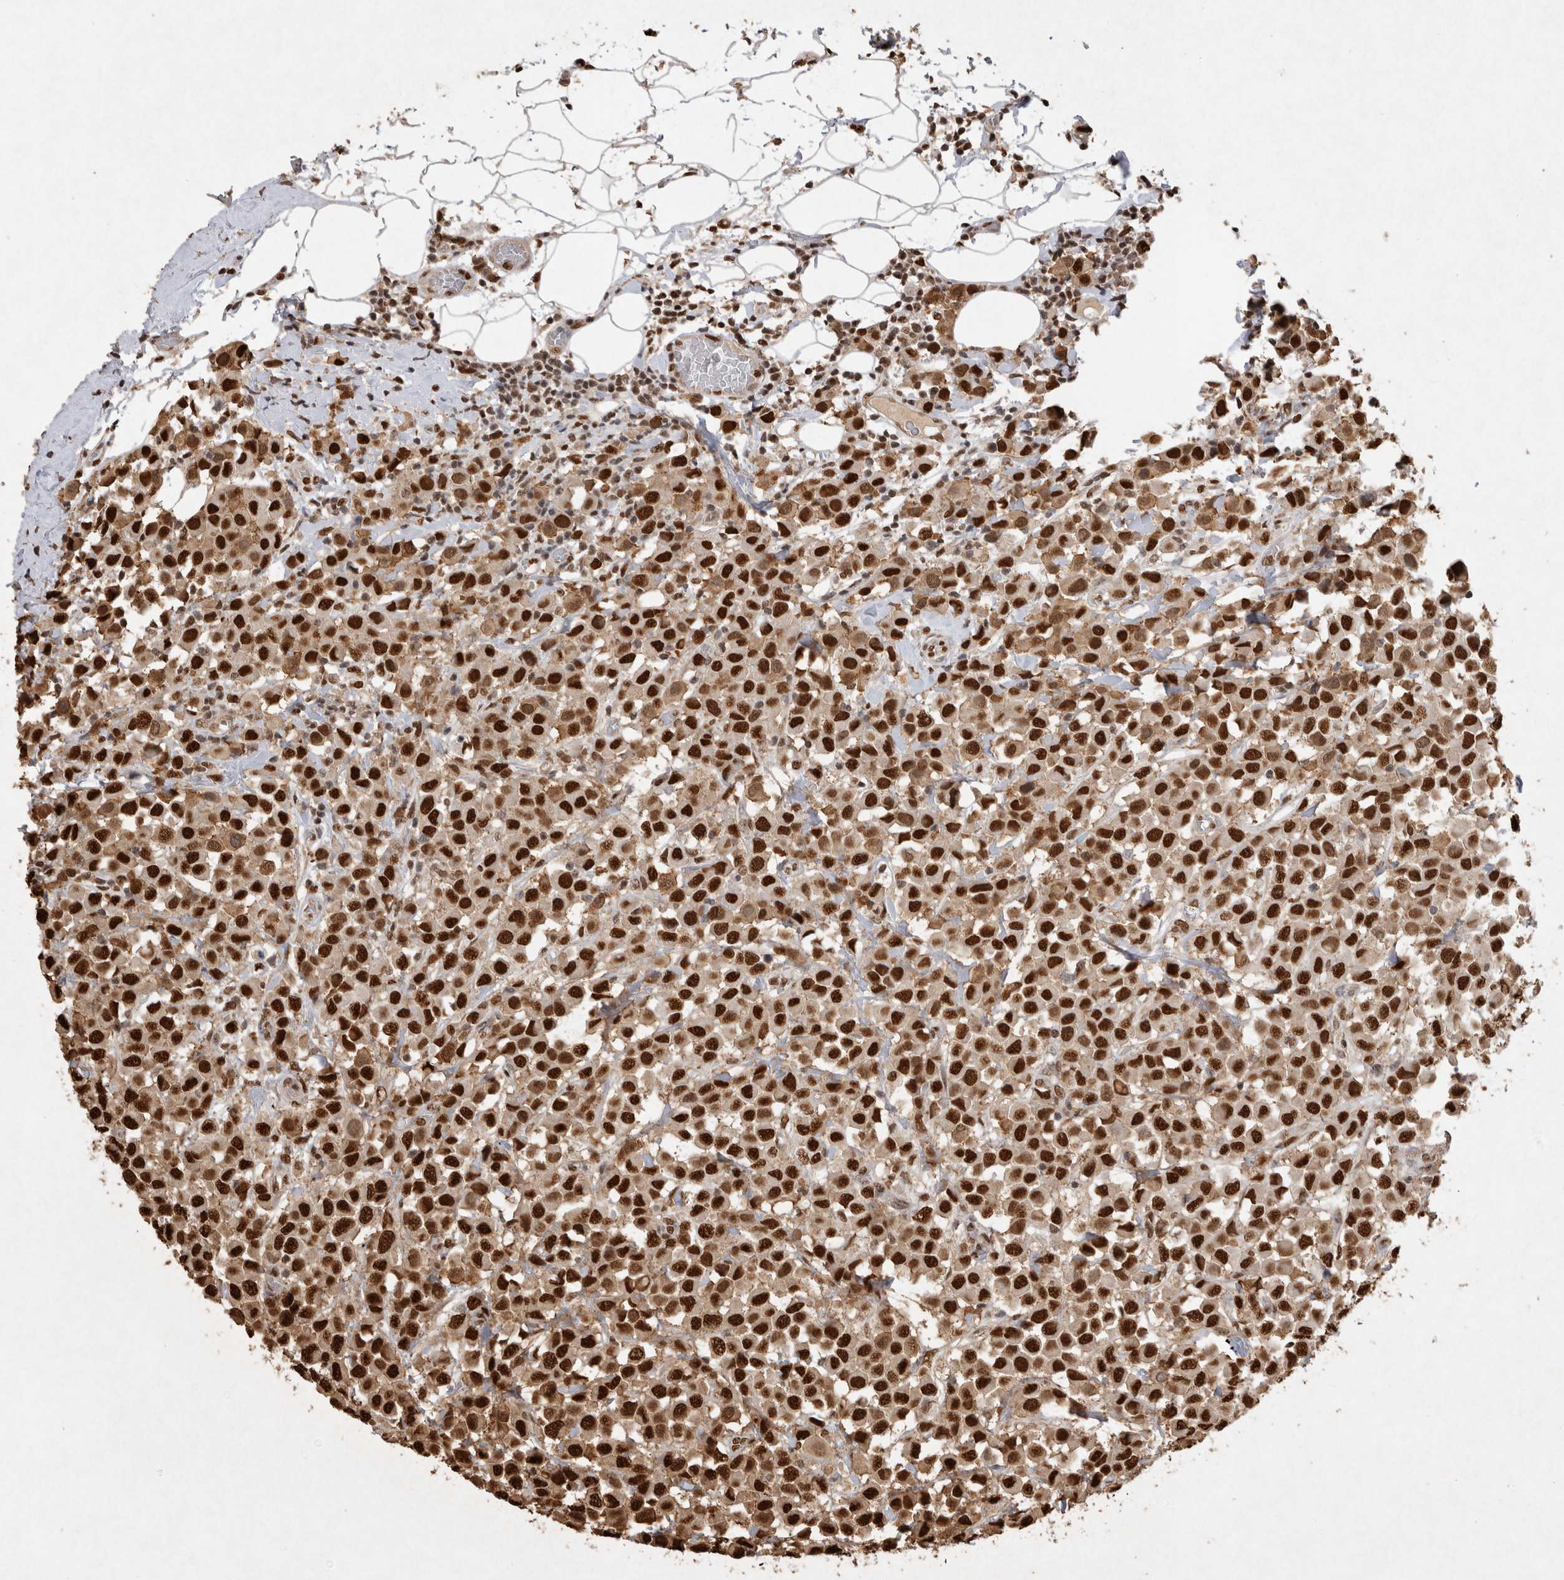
{"staining": {"intensity": "strong", "quantity": ">75%", "location": "nuclear"}, "tissue": "breast cancer", "cell_type": "Tumor cells", "image_type": "cancer", "snomed": [{"axis": "morphology", "description": "Duct carcinoma"}, {"axis": "topography", "description": "Breast"}], "caption": "The image demonstrates a brown stain indicating the presence of a protein in the nuclear of tumor cells in breast cancer.", "gene": "HDGF", "patient": {"sex": "female", "age": 61}}